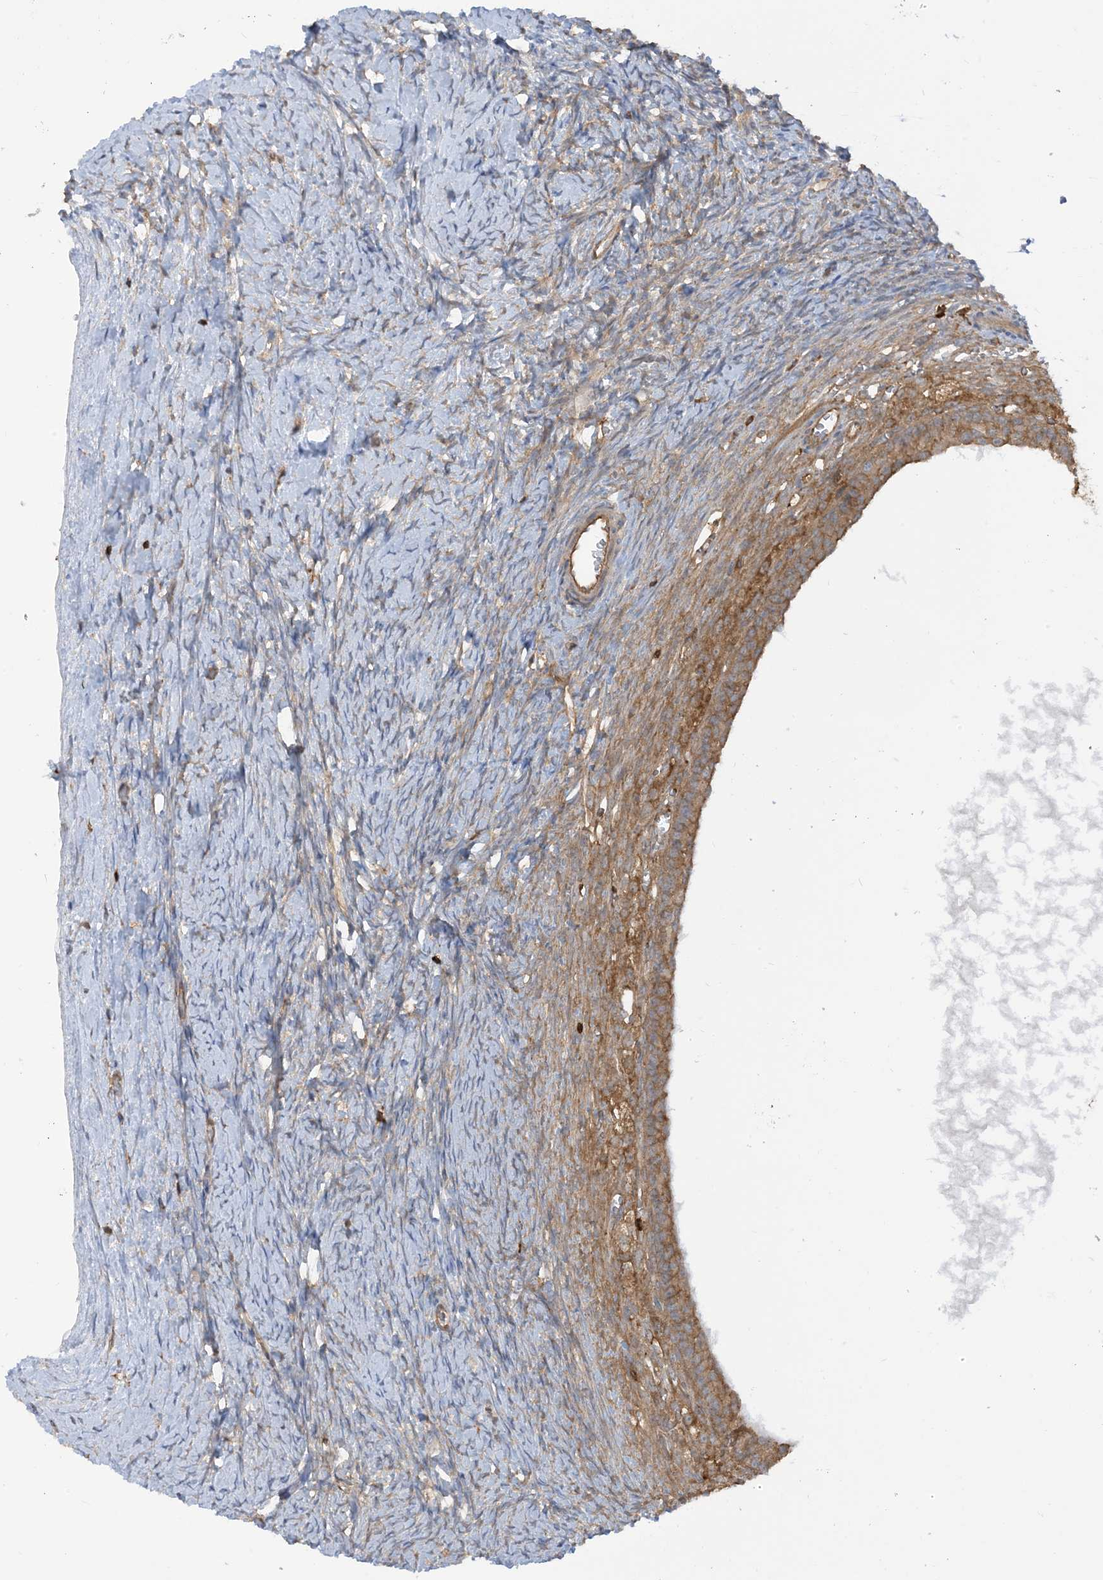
{"staining": {"intensity": "moderate", "quantity": ">75%", "location": "cytoplasmic/membranous"}, "tissue": "ovary", "cell_type": "Follicle cells", "image_type": "normal", "snomed": [{"axis": "morphology", "description": "Normal tissue, NOS"}, {"axis": "morphology", "description": "Developmental malformation"}, {"axis": "topography", "description": "Ovary"}], "caption": "IHC (DAB) staining of unremarkable ovary shows moderate cytoplasmic/membranous protein expression in about >75% of follicle cells.", "gene": "CAPZB", "patient": {"sex": "female", "age": 39}}